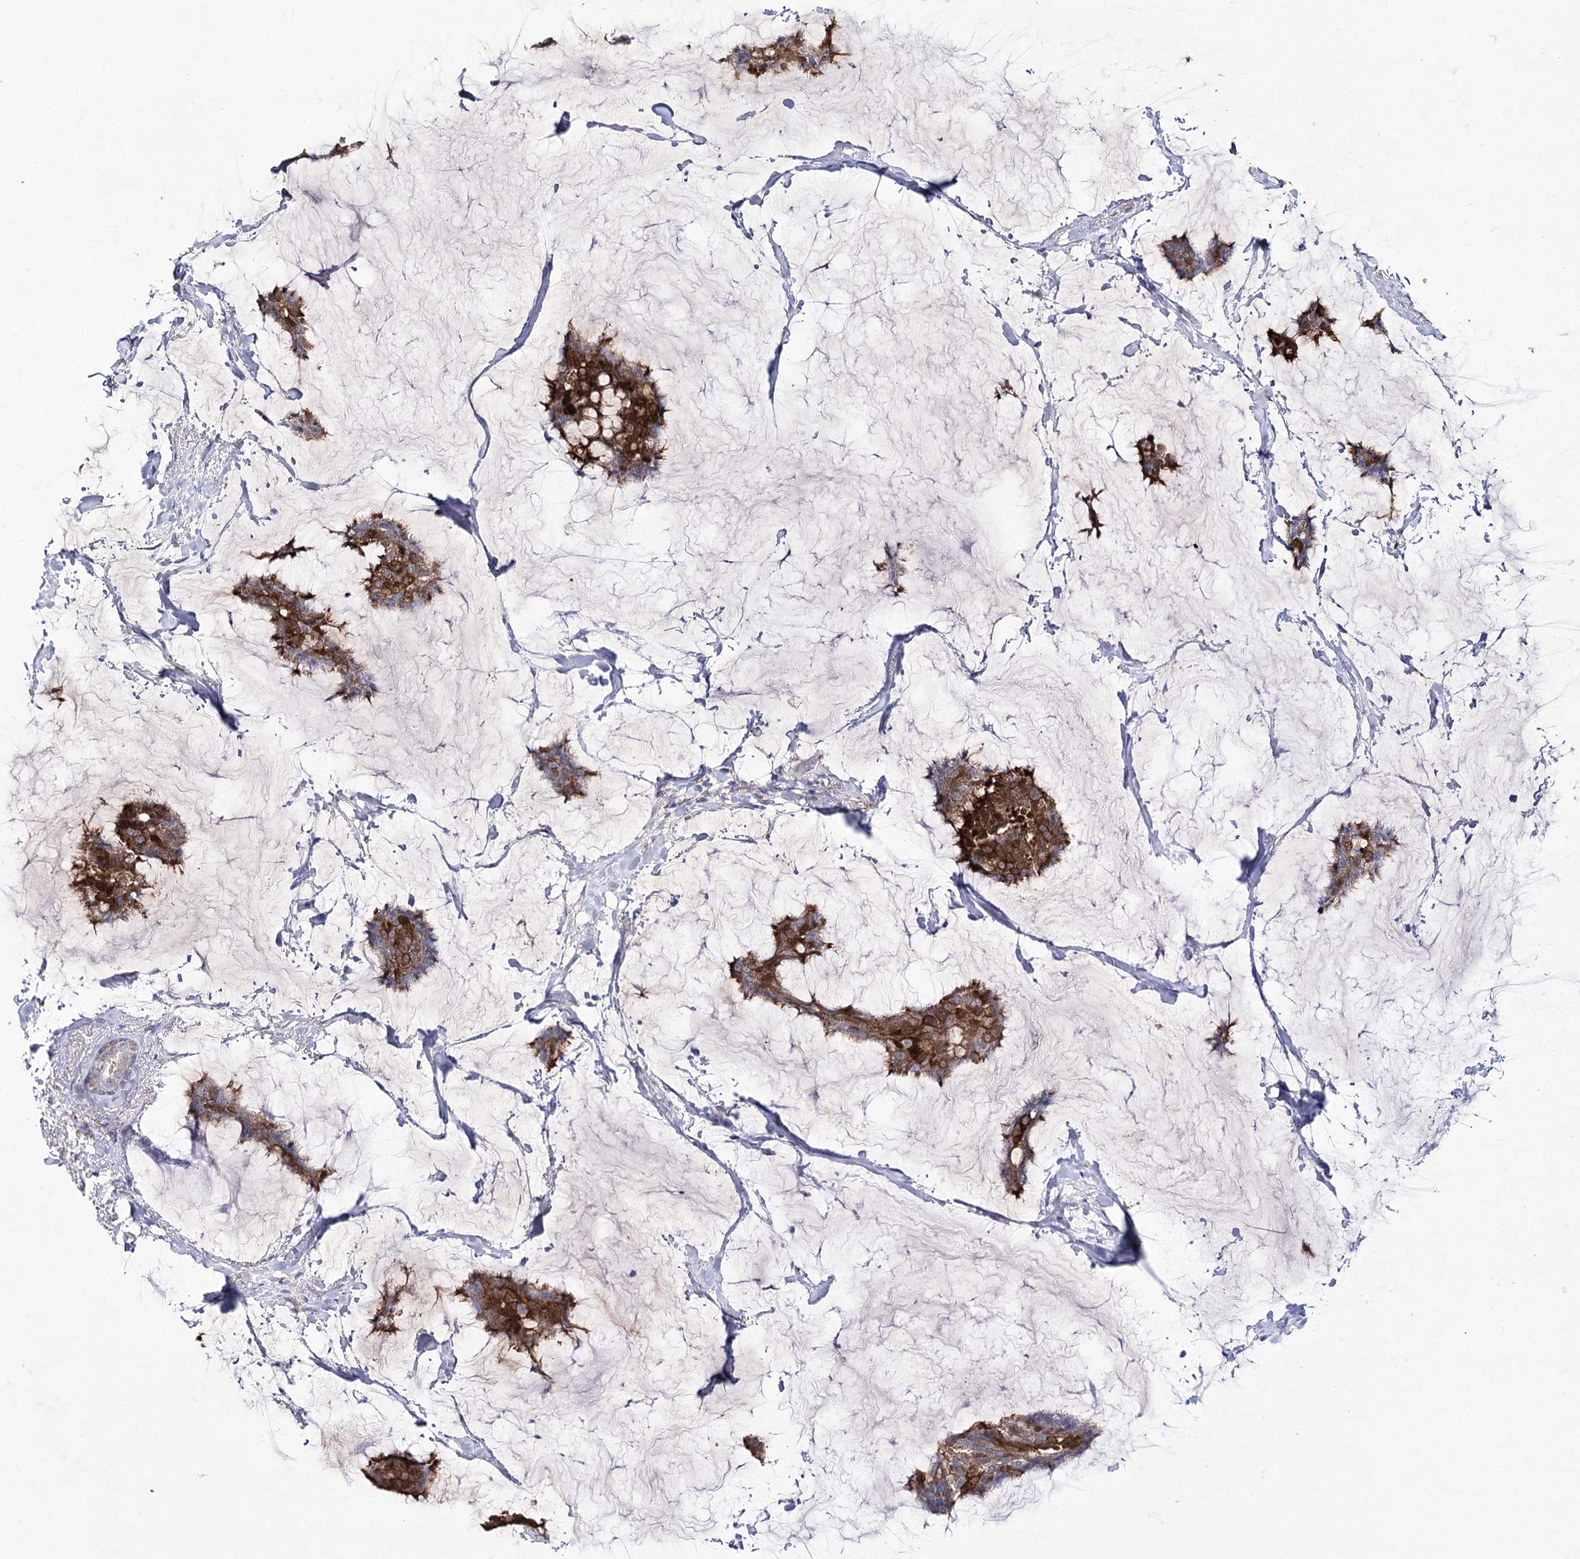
{"staining": {"intensity": "strong", "quantity": ">75%", "location": "cytoplasmic/membranous"}, "tissue": "breast cancer", "cell_type": "Tumor cells", "image_type": "cancer", "snomed": [{"axis": "morphology", "description": "Duct carcinoma"}, {"axis": "topography", "description": "Breast"}], "caption": "Tumor cells display high levels of strong cytoplasmic/membranous expression in about >75% of cells in human intraductal carcinoma (breast).", "gene": "UGDH", "patient": {"sex": "female", "age": 93}}